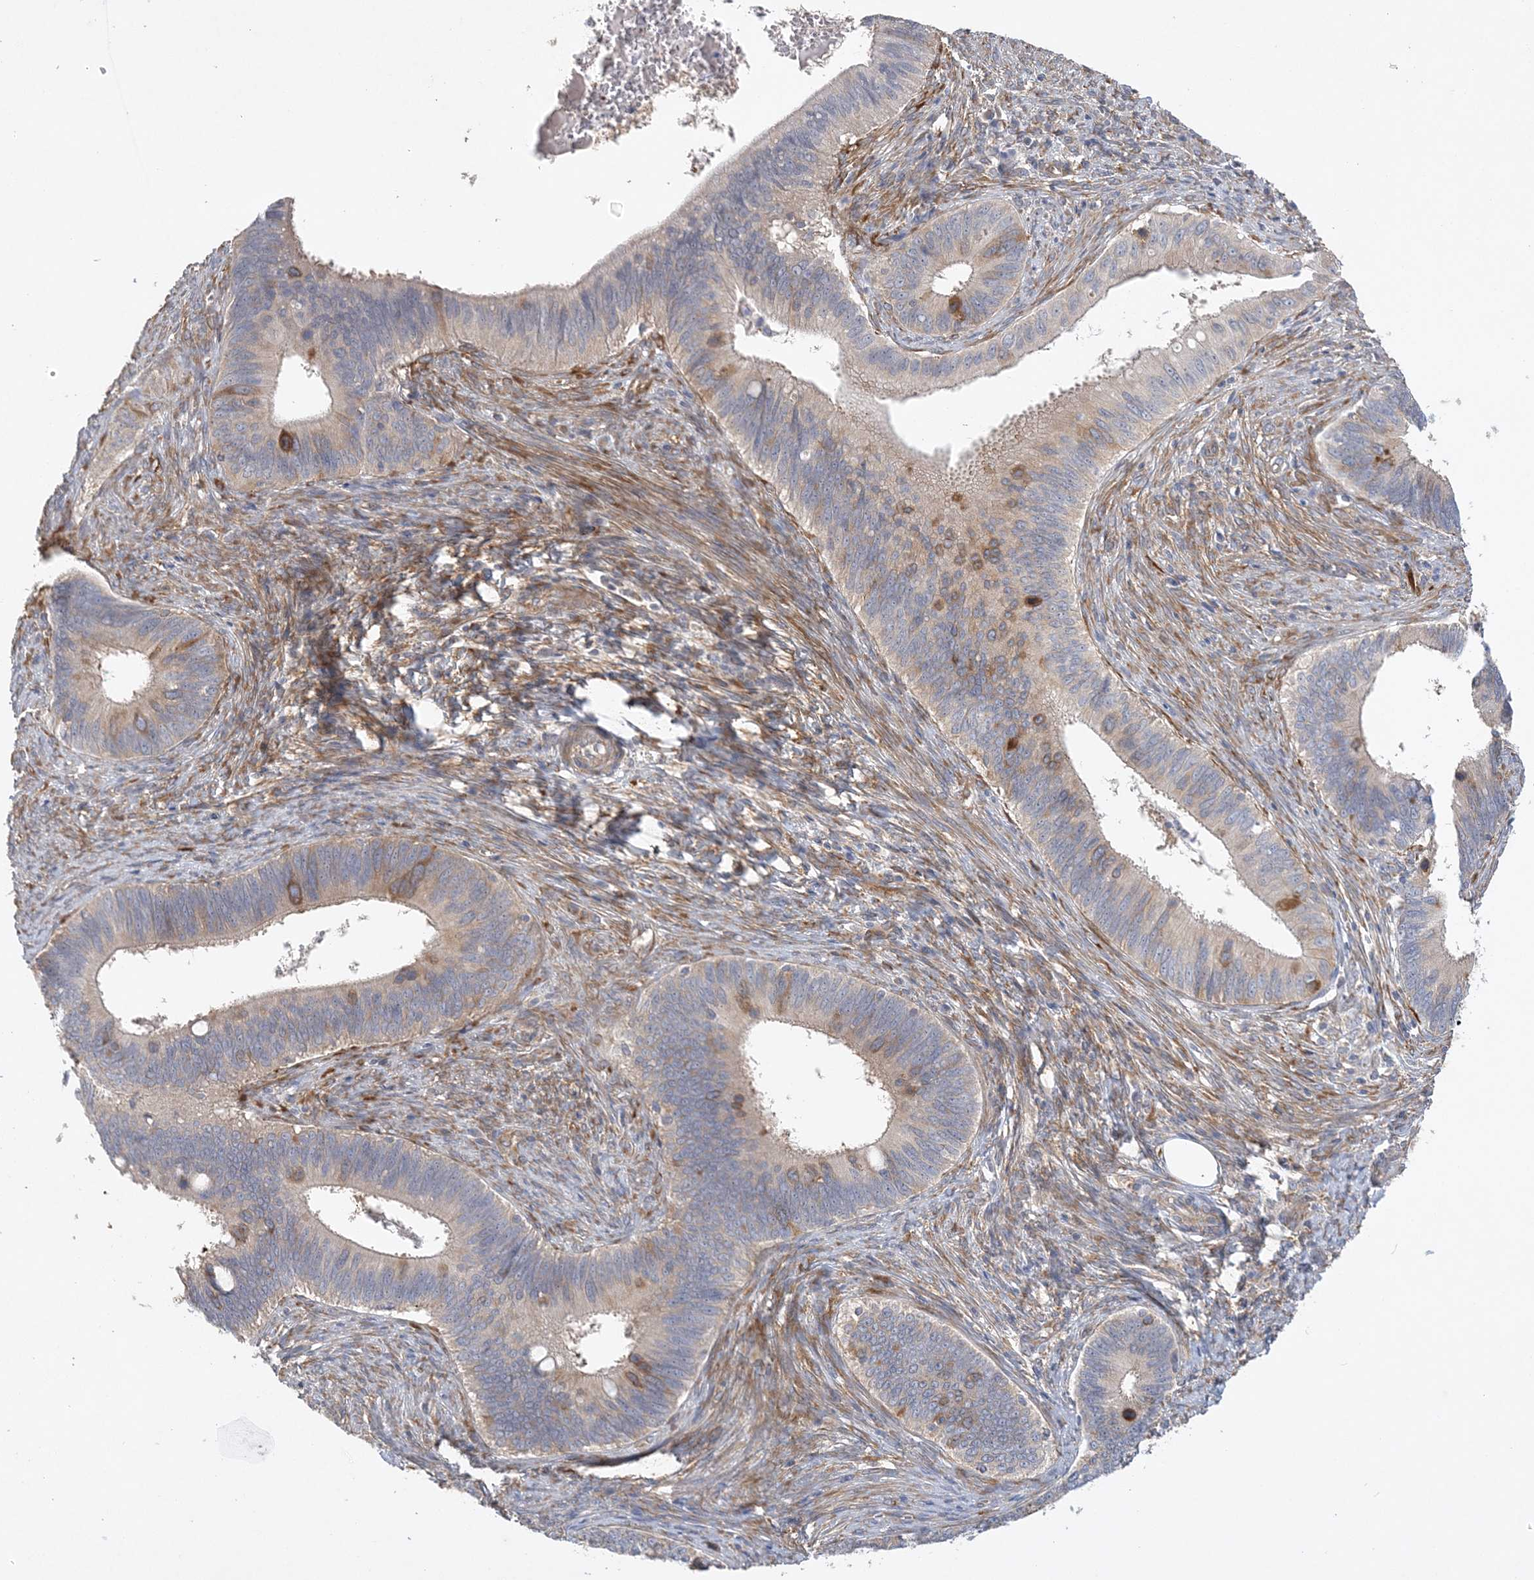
{"staining": {"intensity": "moderate", "quantity": "<25%", "location": "cytoplasmic/membranous"}, "tissue": "cervical cancer", "cell_type": "Tumor cells", "image_type": "cancer", "snomed": [{"axis": "morphology", "description": "Adenocarcinoma, NOS"}, {"axis": "topography", "description": "Cervix"}], "caption": "A high-resolution histopathology image shows immunohistochemistry staining of adenocarcinoma (cervical), which displays moderate cytoplasmic/membranous staining in about <25% of tumor cells. Using DAB (3,3'-diaminobenzidine) (brown) and hematoxylin (blue) stains, captured at high magnification using brightfield microscopy.", "gene": "MAP4K5", "patient": {"sex": "female", "age": 42}}